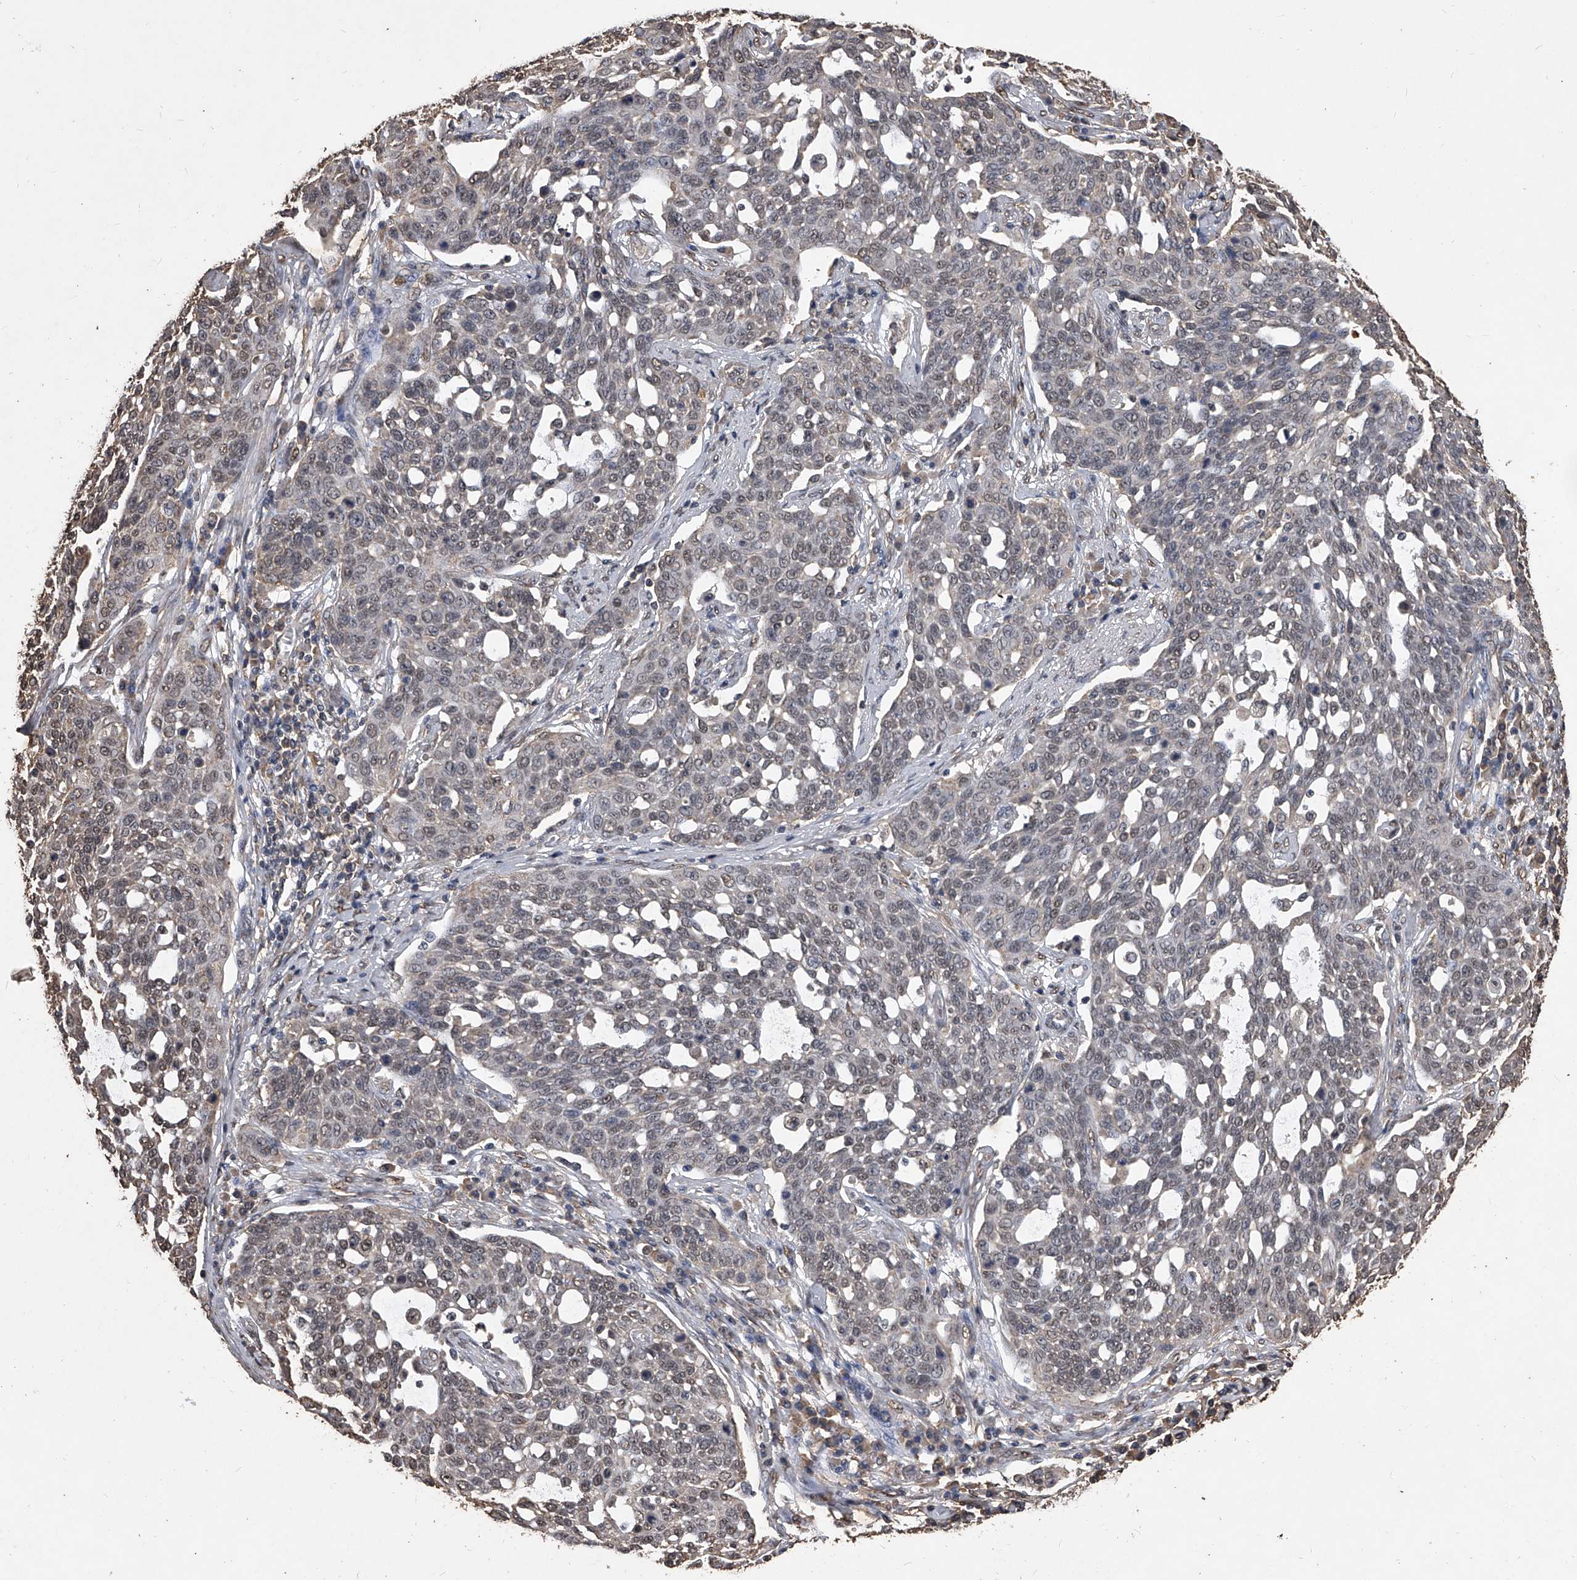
{"staining": {"intensity": "weak", "quantity": "<25%", "location": "nuclear"}, "tissue": "cervical cancer", "cell_type": "Tumor cells", "image_type": "cancer", "snomed": [{"axis": "morphology", "description": "Squamous cell carcinoma, NOS"}, {"axis": "topography", "description": "Cervix"}], "caption": "Immunohistochemical staining of human squamous cell carcinoma (cervical) shows no significant staining in tumor cells.", "gene": "FBXL4", "patient": {"sex": "female", "age": 34}}